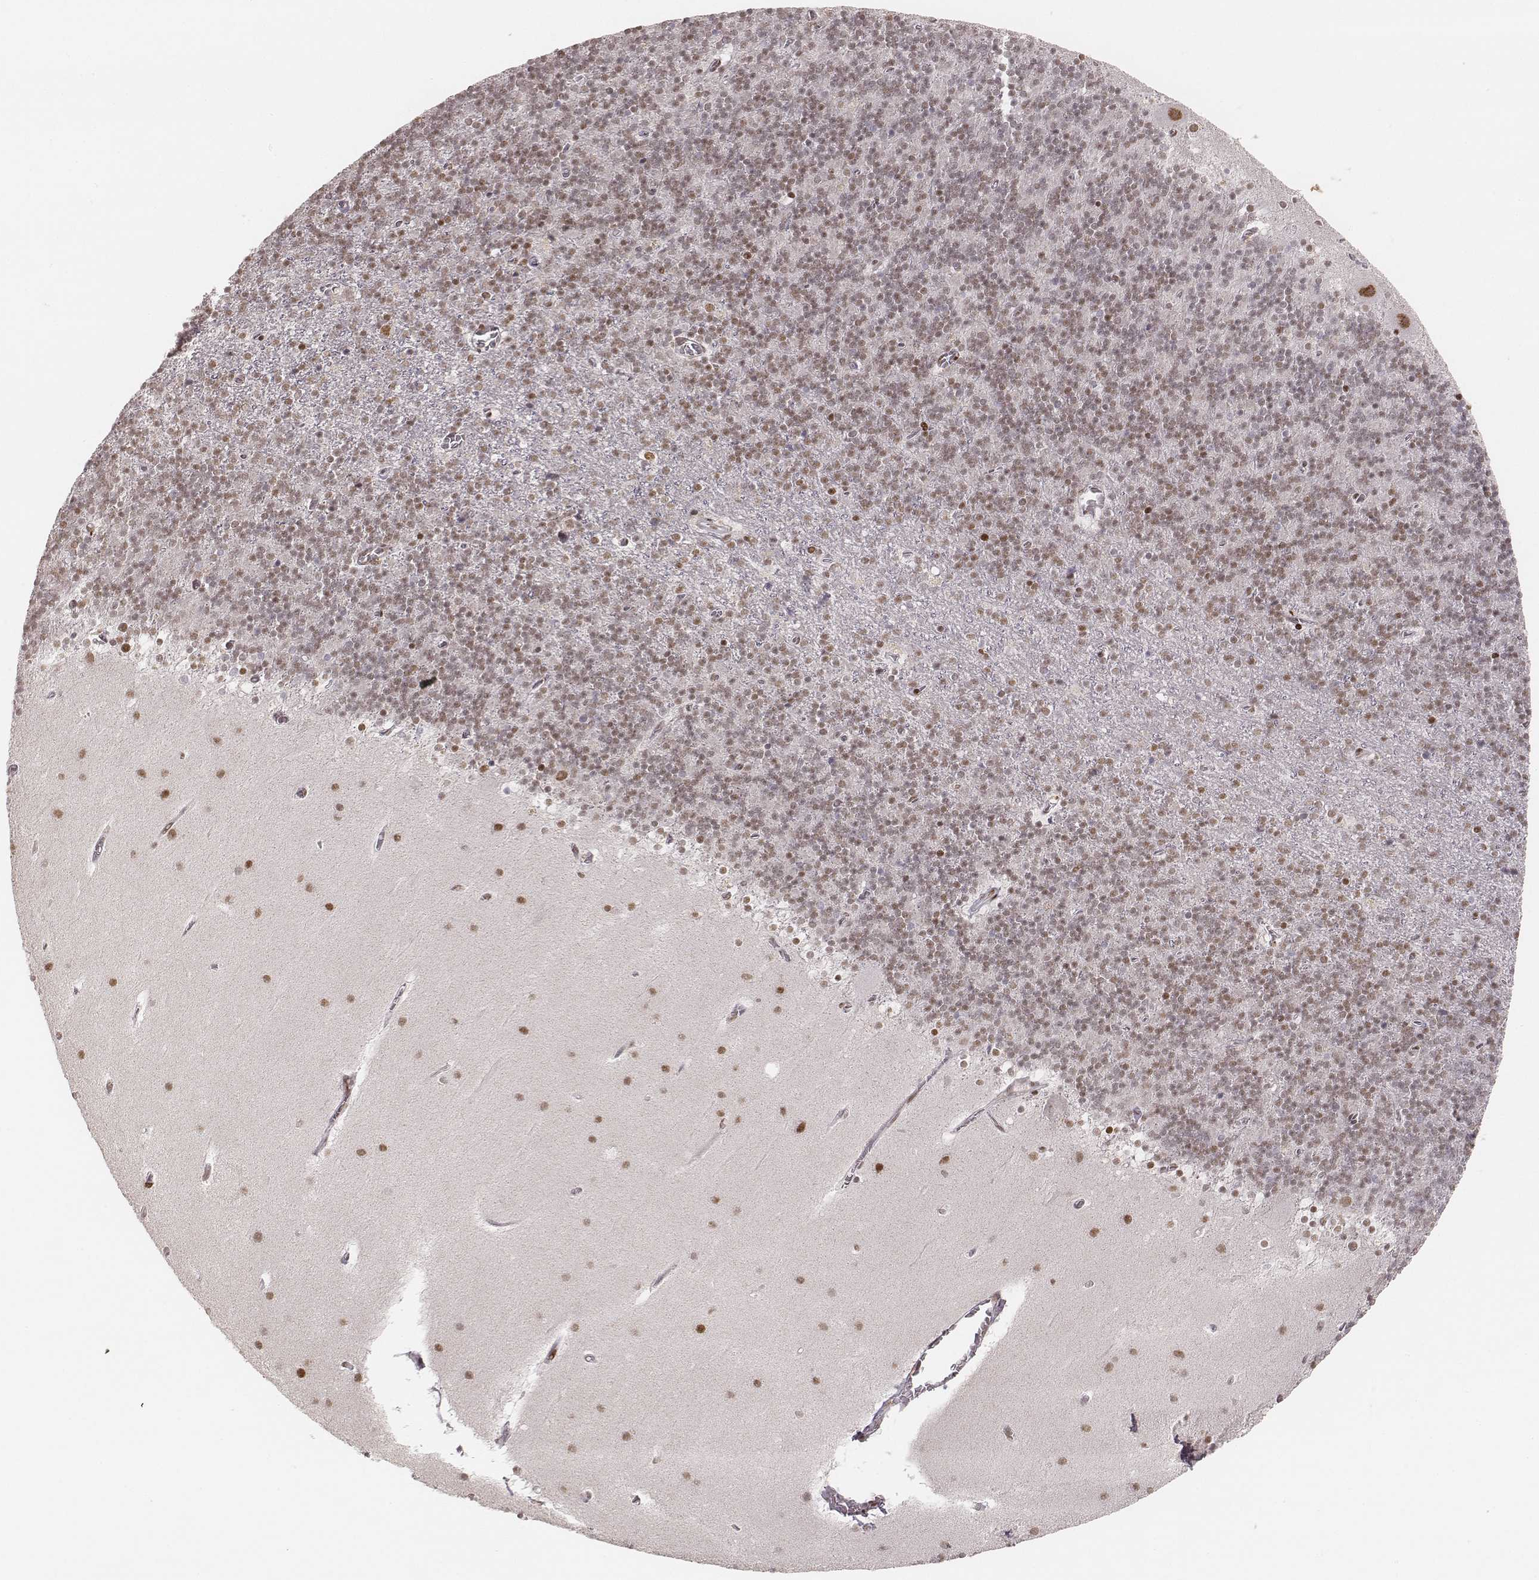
{"staining": {"intensity": "moderate", "quantity": ">75%", "location": "nuclear"}, "tissue": "cerebellum", "cell_type": "Cells in granular layer", "image_type": "normal", "snomed": [{"axis": "morphology", "description": "Normal tissue, NOS"}, {"axis": "topography", "description": "Cerebellum"}], "caption": "A medium amount of moderate nuclear expression is appreciated in about >75% of cells in granular layer in normal cerebellum. Nuclei are stained in blue.", "gene": "HNRNPC", "patient": {"sex": "male", "age": 70}}